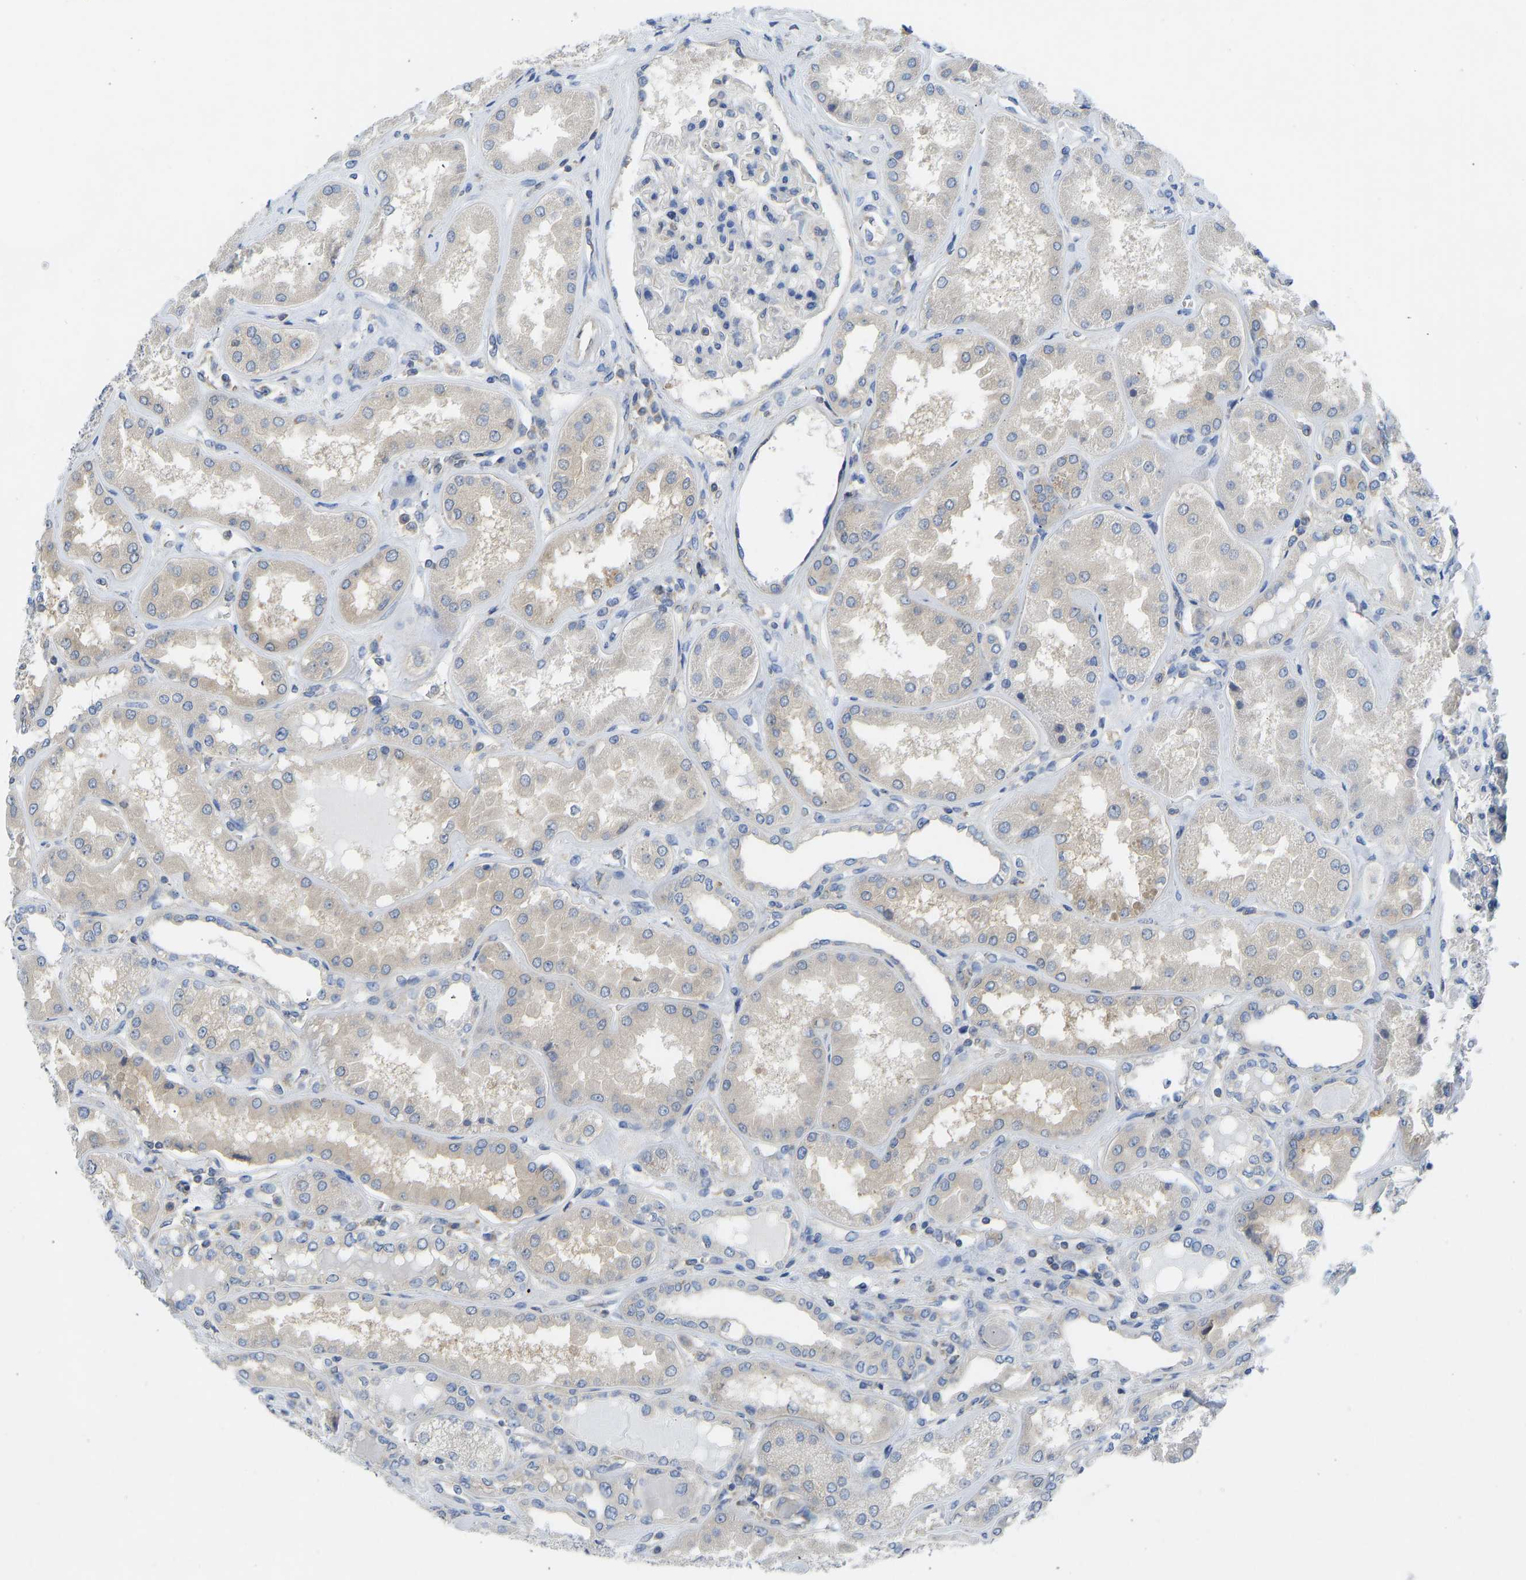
{"staining": {"intensity": "negative", "quantity": "none", "location": "none"}, "tissue": "kidney", "cell_type": "Cells in glomeruli", "image_type": "normal", "snomed": [{"axis": "morphology", "description": "Normal tissue, NOS"}, {"axis": "topography", "description": "Kidney"}], "caption": "Immunohistochemistry micrograph of normal kidney stained for a protein (brown), which displays no positivity in cells in glomeruli.", "gene": "PPP3CA", "patient": {"sex": "female", "age": 56}}